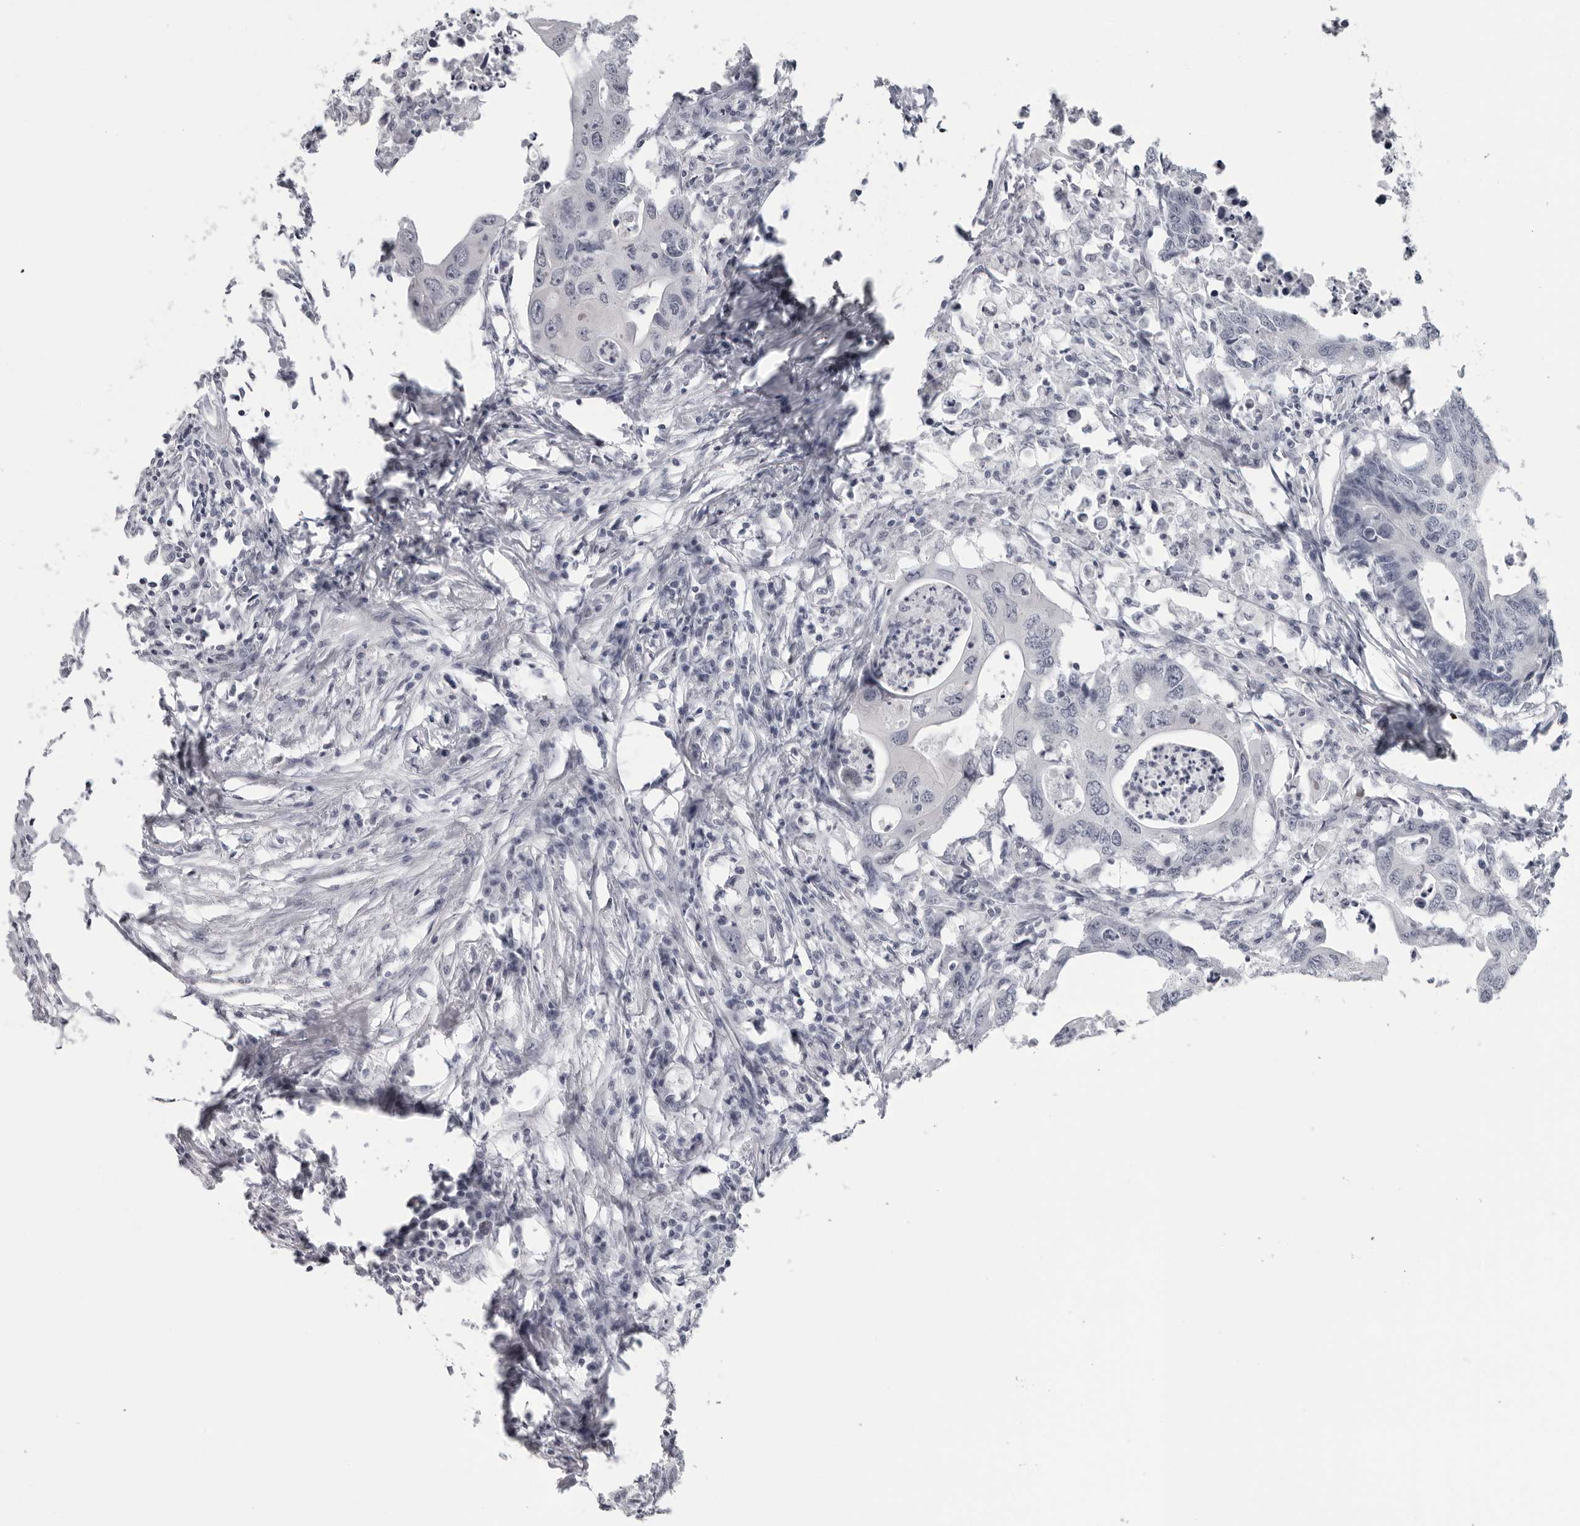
{"staining": {"intensity": "negative", "quantity": "none", "location": "none"}, "tissue": "colorectal cancer", "cell_type": "Tumor cells", "image_type": "cancer", "snomed": [{"axis": "morphology", "description": "Adenocarcinoma, NOS"}, {"axis": "topography", "description": "Colon"}], "caption": "The image shows no significant staining in tumor cells of colorectal cancer.", "gene": "OPLAH", "patient": {"sex": "male", "age": 71}}